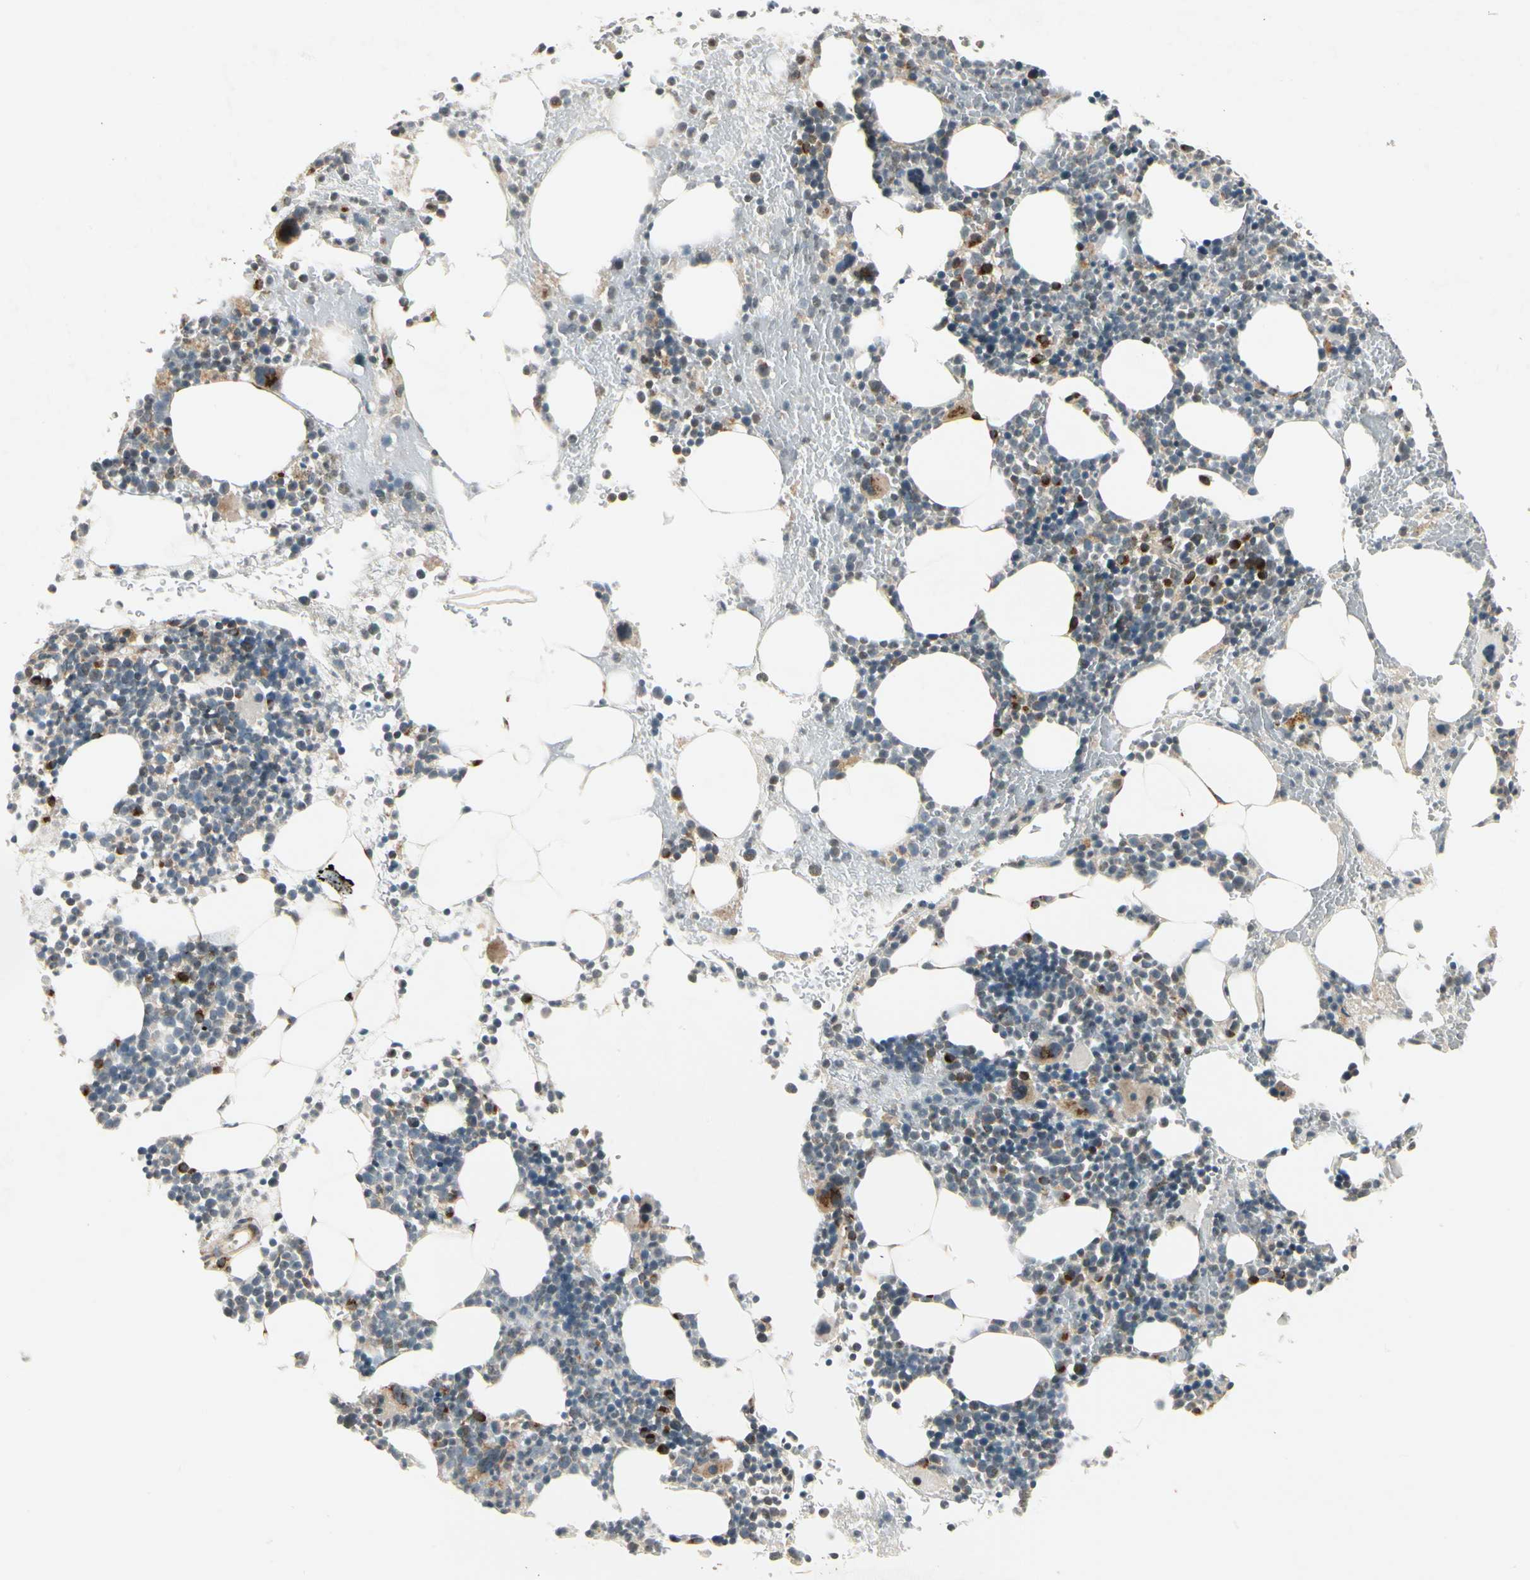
{"staining": {"intensity": "strong", "quantity": "<25%", "location": "cytoplasmic/membranous"}, "tissue": "bone marrow", "cell_type": "Hematopoietic cells", "image_type": "normal", "snomed": [{"axis": "morphology", "description": "Normal tissue, NOS"}, {"axis": "topography", "description": "Bone marrow"}], "caption": "Immunohistochemical staining of benign bone marrow displays strong cytoplasmic/membranous protein expression in approximately <25% of hematopoietic cells.", "gene": "MANSC1", "patient": {"sex": "male", "age": 82}}